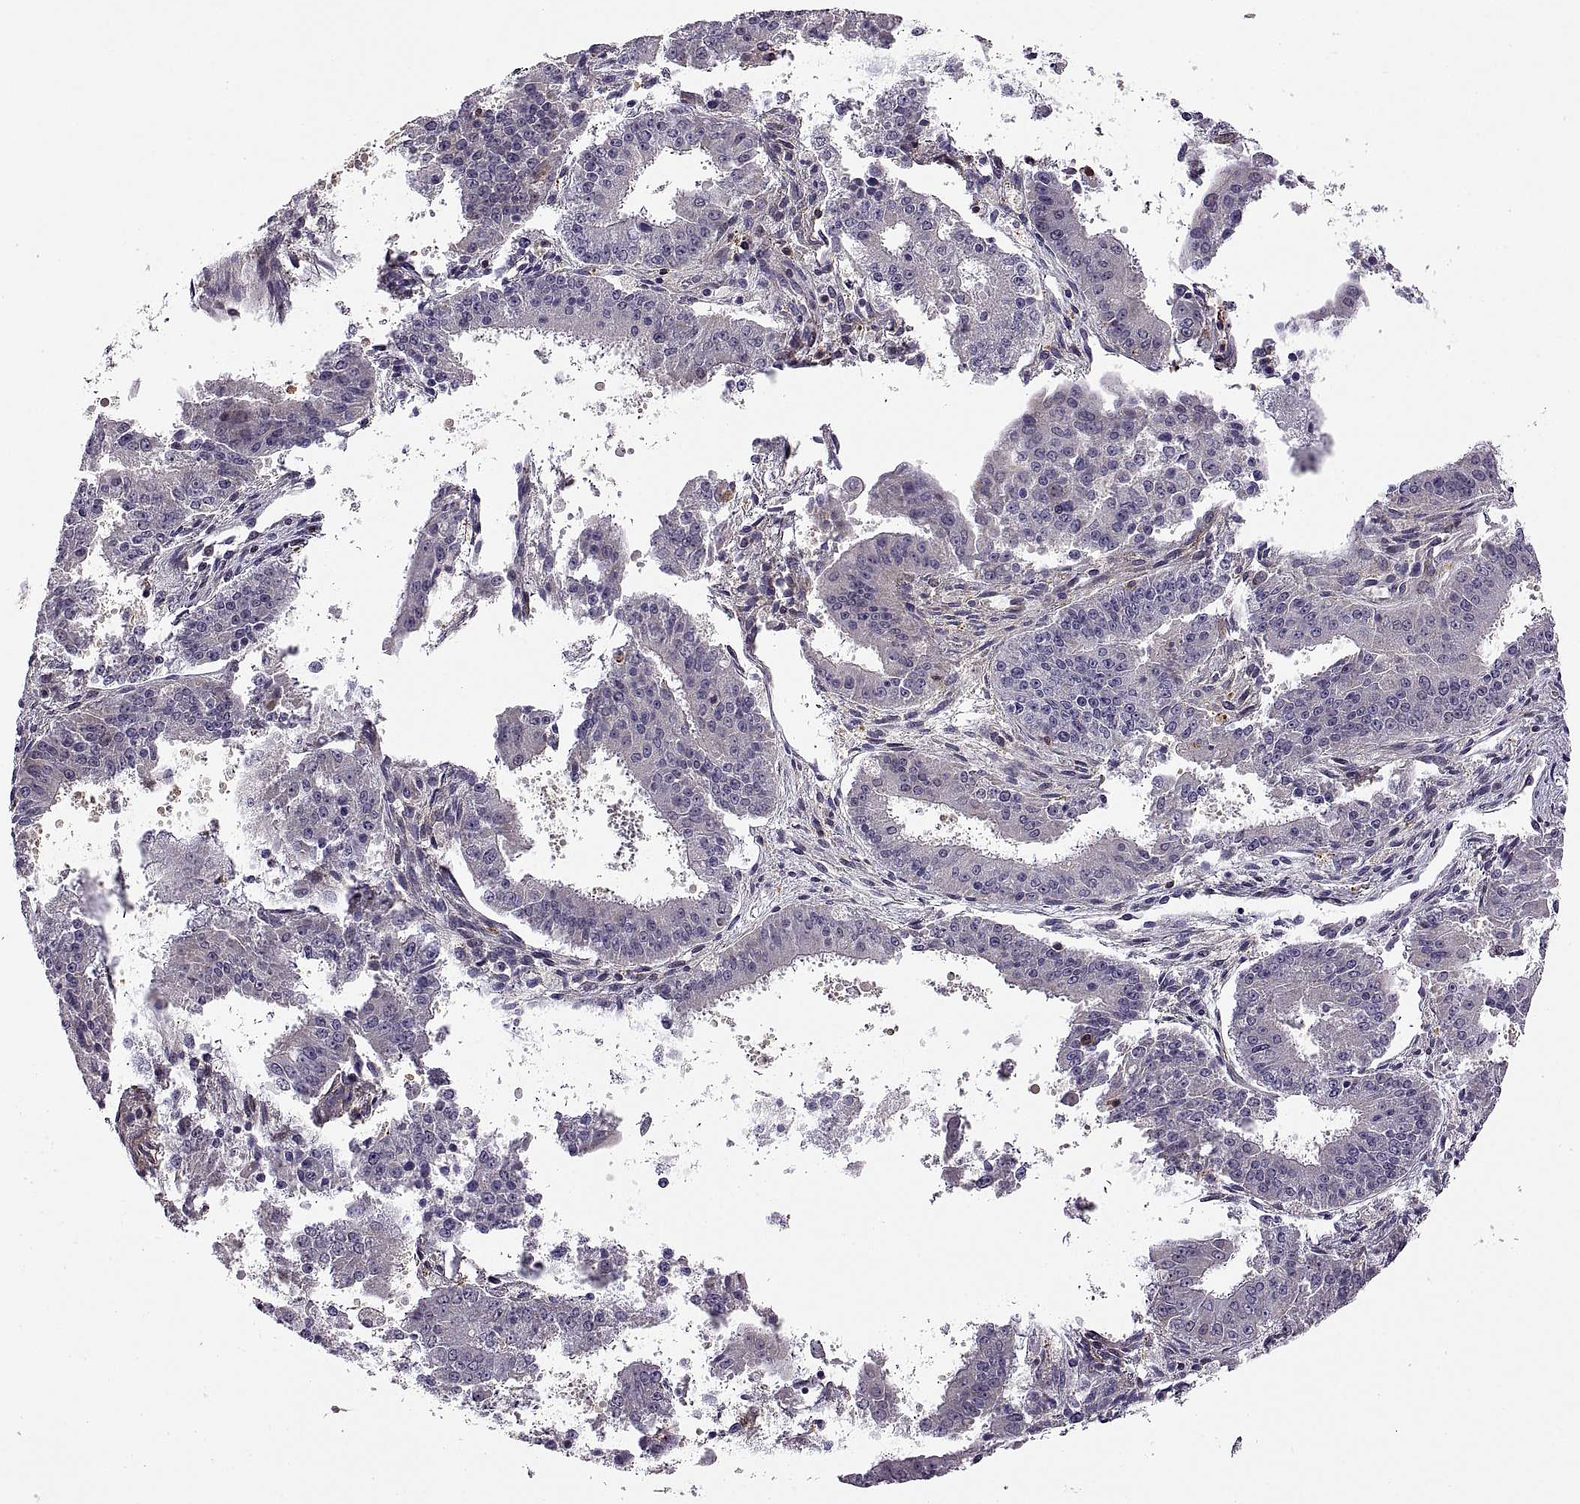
{"staining": {"intensity": "negative", "quantity": "none", "location": "none"}, "tissue": "ovarian cancer", "cell_type": "Tumor cells", "image_type": "cancer", "snomed": [{"axis": "morphology", "description": "Carcinoma, endometroid"}, {"axis": "topography", "description": "Ovary"}], "caption": "Histopathology image shows no significant protein expression in tumor cells of ovarian cancer.", "gene": "SPATA32", "patient": {"sex": "female", "age": 42}}